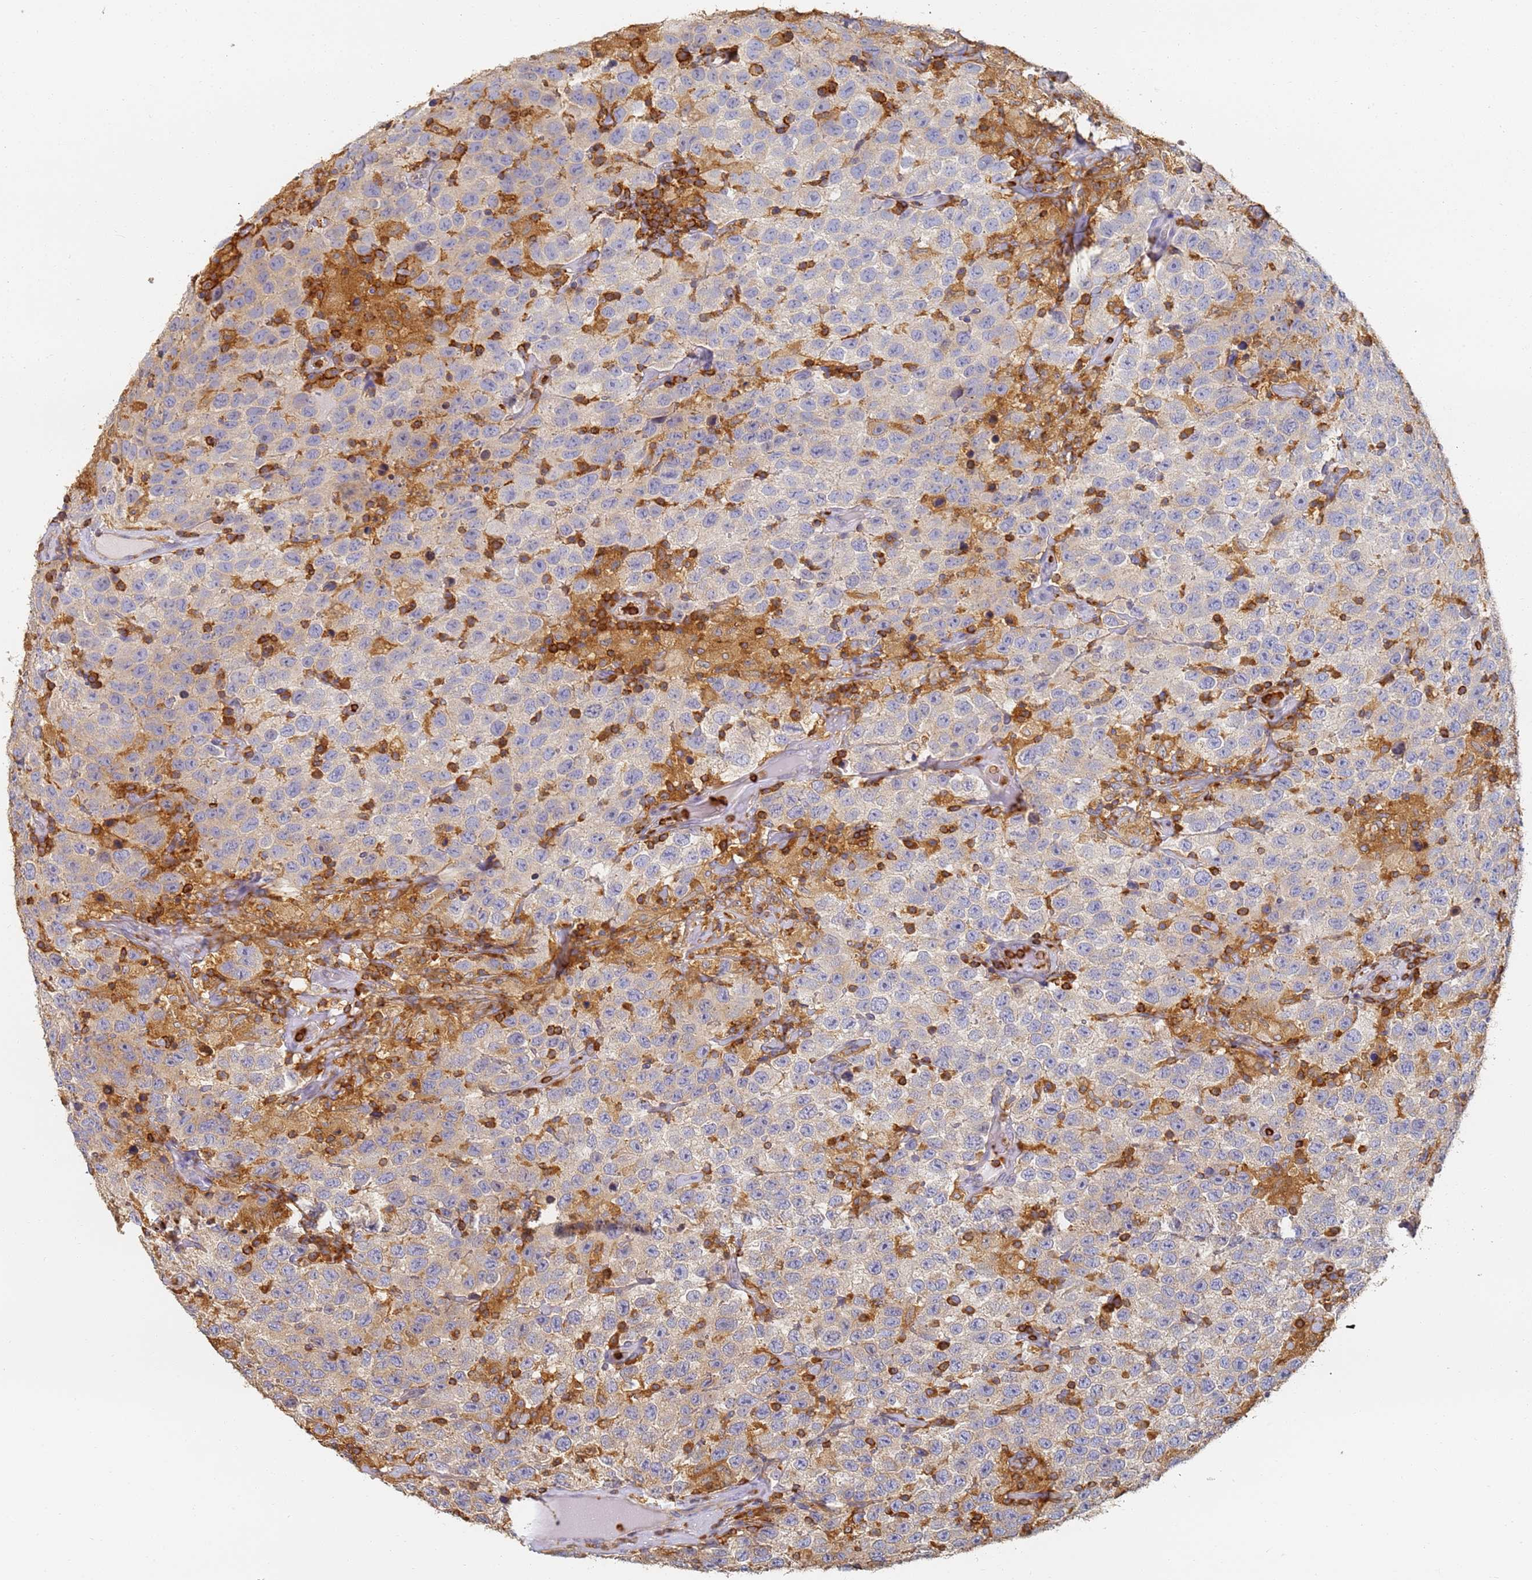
{"staining": {"intensity": "negative", "quantity": "none", "location": "none"}, "tissue": "testis cancer", "cell_type": "Tumor cells", "image_type": "cancer", "snomed": [{"axis": "morphology", "description": "Seminoma, NOS"}, {"axis": "topography", "description": "Testis"}], "caption": "IHC micrograph of seminoma (testis) stained for a protein (brown), which shows no expression in tumor cells.", "gene": "BIN2", "patient": {"sex": "male", "age": 41}}